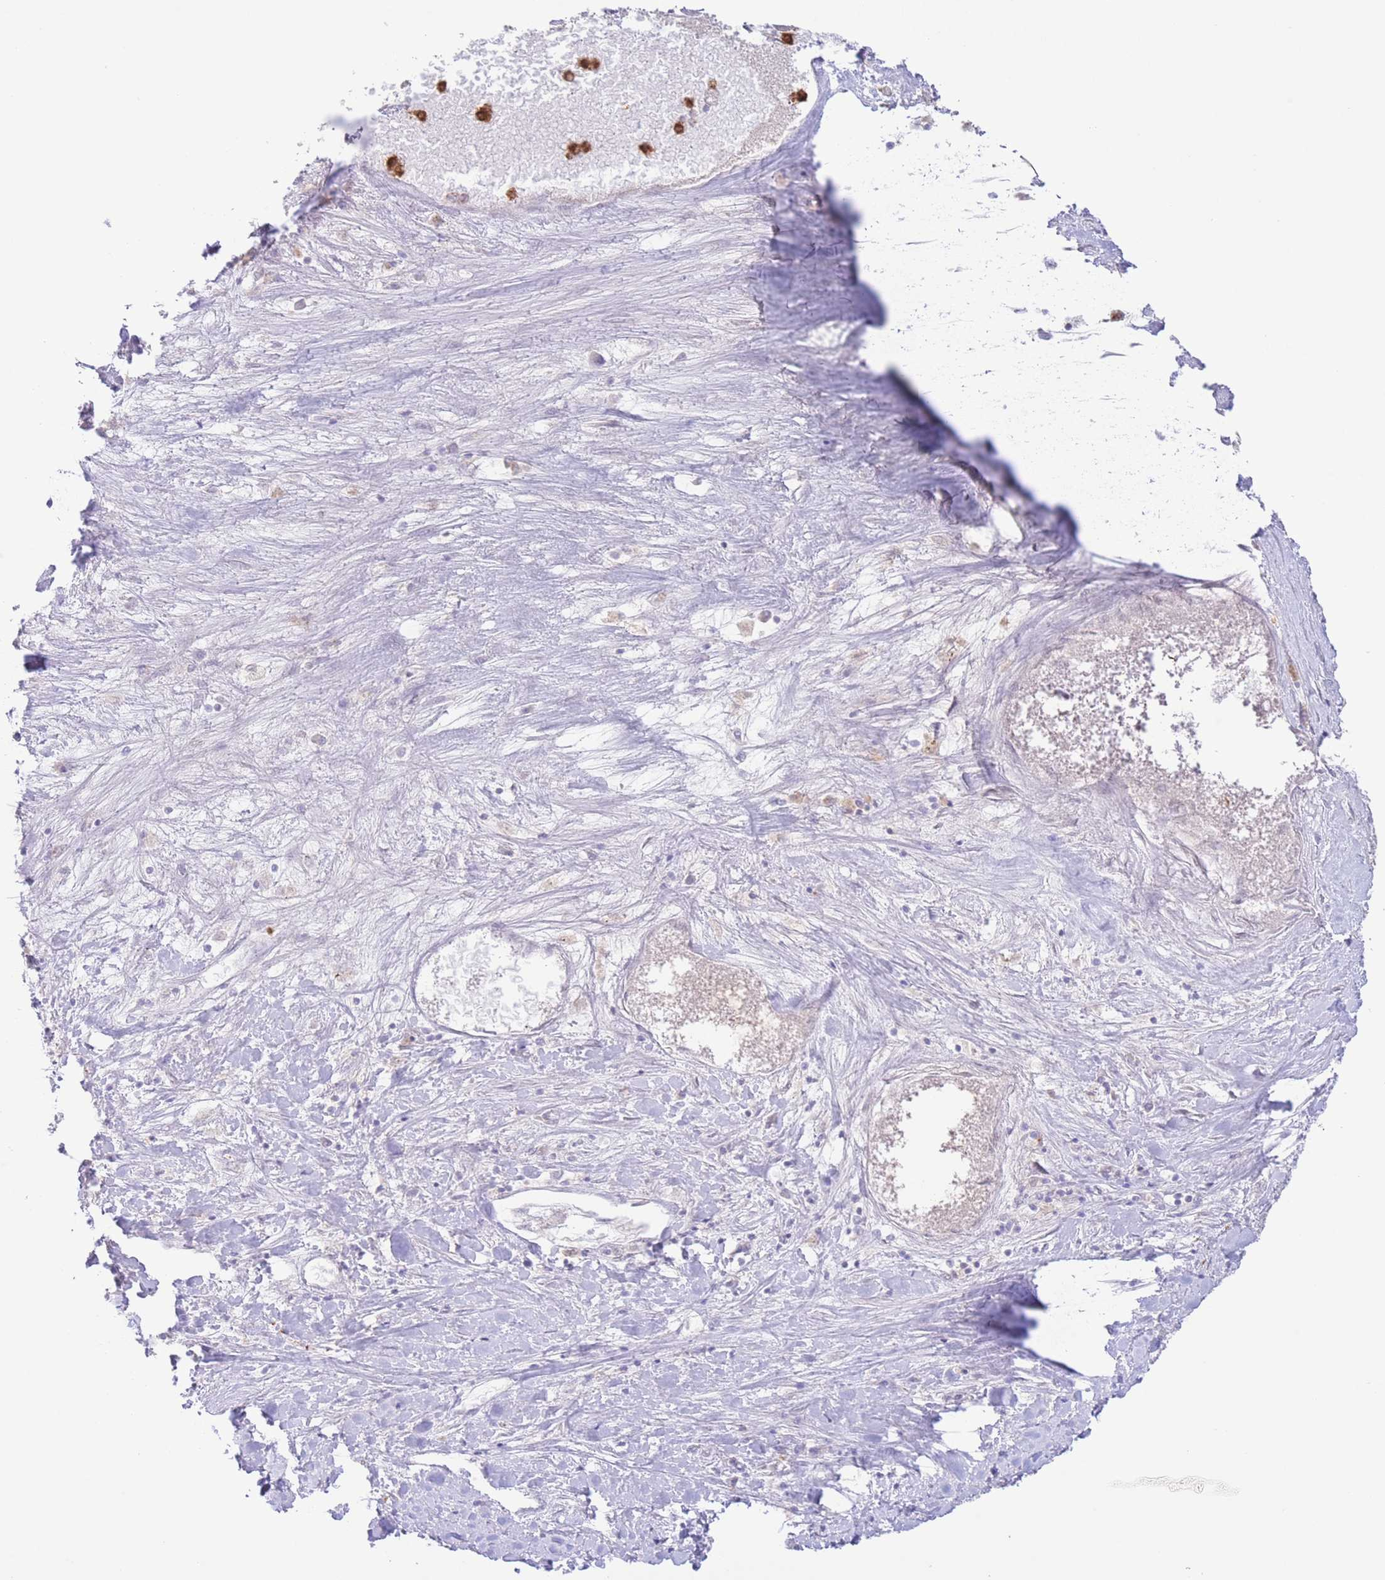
{"staining": {"intensity": "negative", "quantity": "none", "location": "none"}, "tissue": "liver cancer", "cell_type": "Tumor cells", "image_type": "cancer", "snomed": [{"axis": "morphology", "description": "Carcinoma, Hepatocellular, NOS"}, {"axis": "topography", "description": "Liver"}], "caption": "Immunohistochemical staining of liver hepatocellular carcinoma exhibits no significant positivity in tumor cells. (DAB immunohistochemistry visualized using brightfield microscopy, high magnification).", "gene": "LCLAT1", "patient": {"sex": "female", "age": 73}}